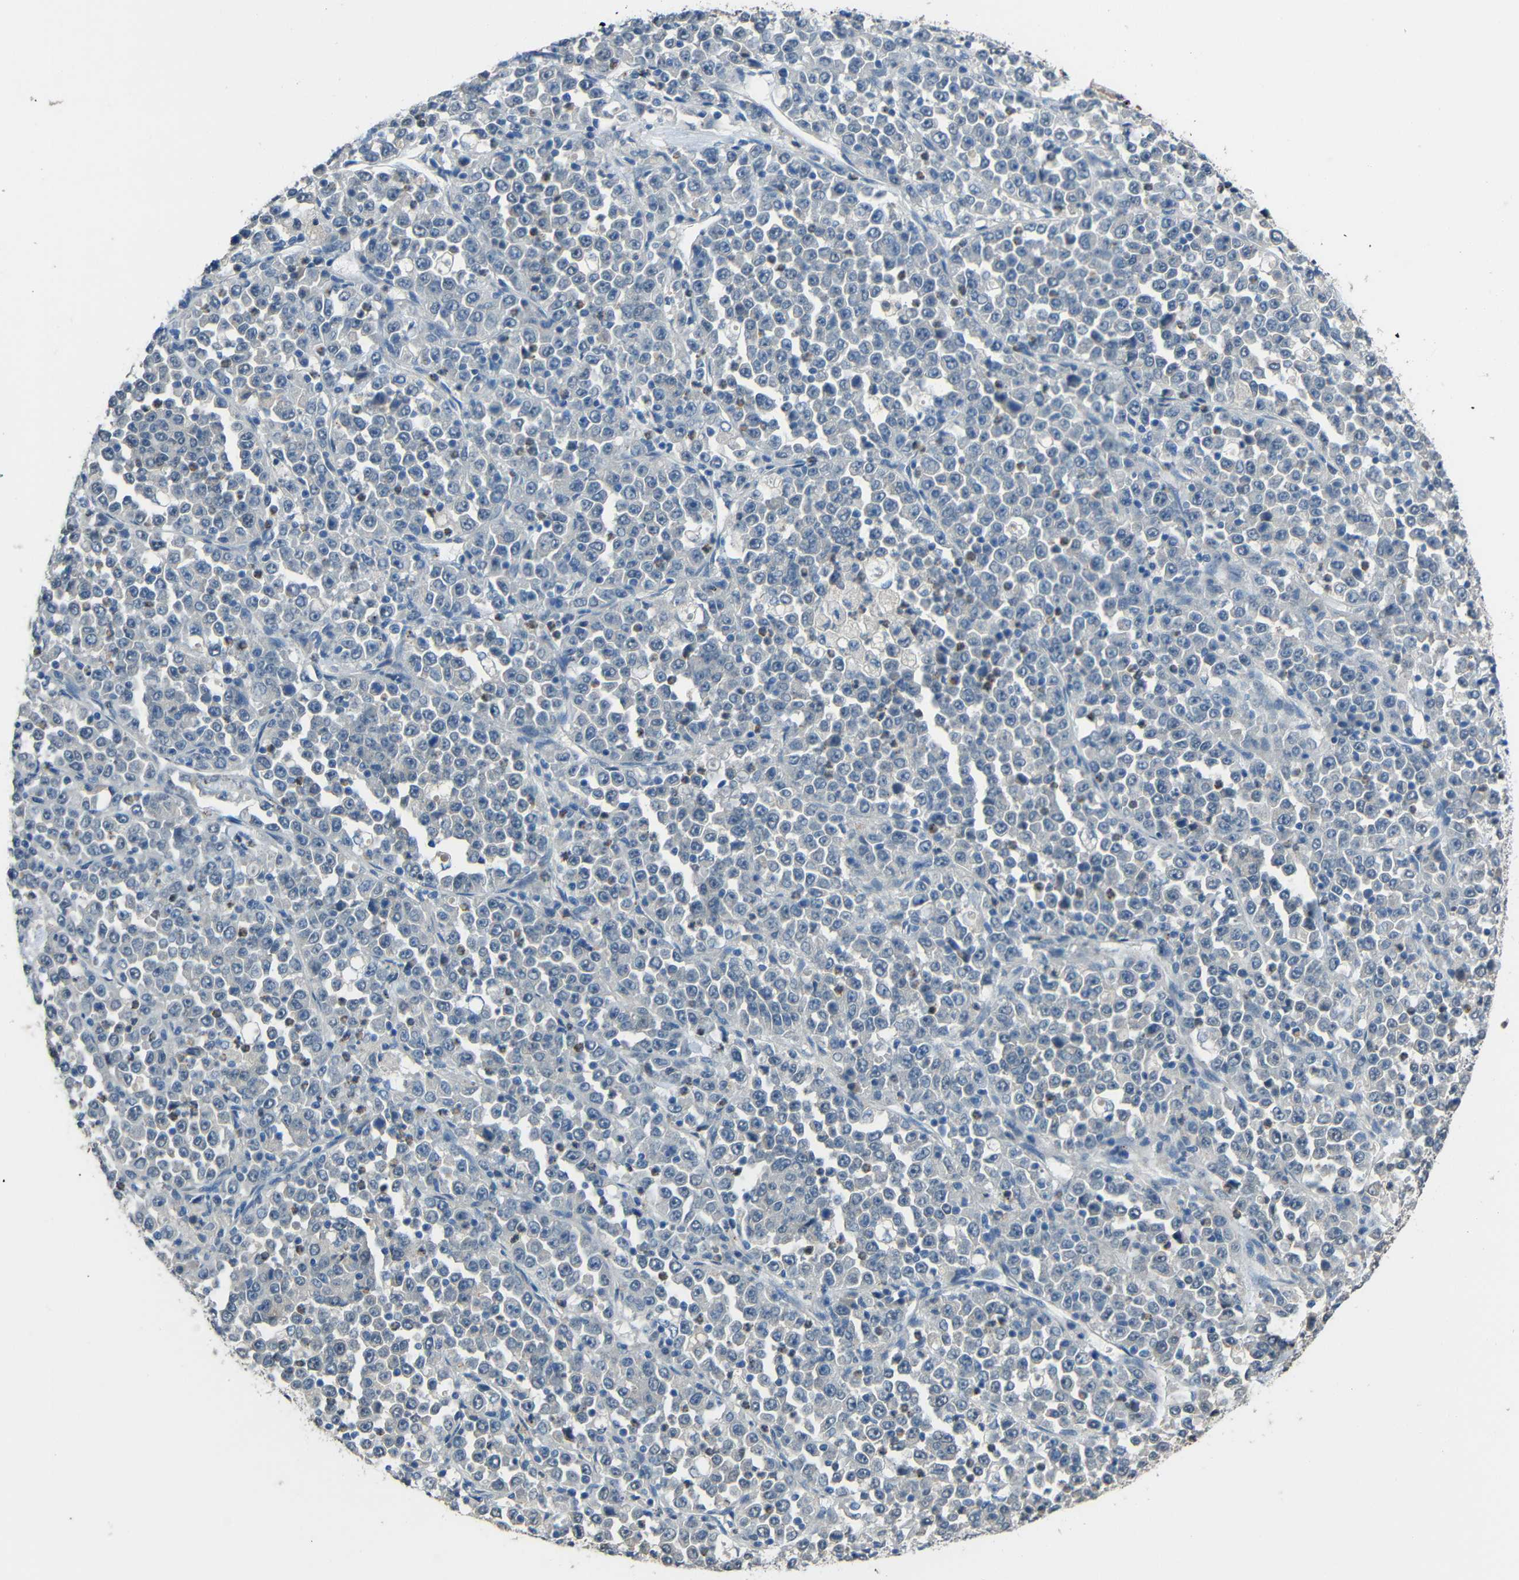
{"staining": {"intensity": "negative", "quantity": "none", "location": "none"}, "tissue": "stomach cancer", "cell_type": "Tumor cells", "image_type": "cancer", "snomed": [{"axis": "morphology", "description": "Normal tissue, NOS"}, {"axis": "morphology", "description": "Adenocarcinoma, NOS"}, {"axis": "topography", "description": "Stomach, upper"}, {"axis": "topography", "description": "Stomach"}], "caption": "Tumor cells are negative for brown protein staining in stomach cancer (adenocarcinoma).", "gene": "STBD1", "patient": {"sex": "male", "age": 59}}